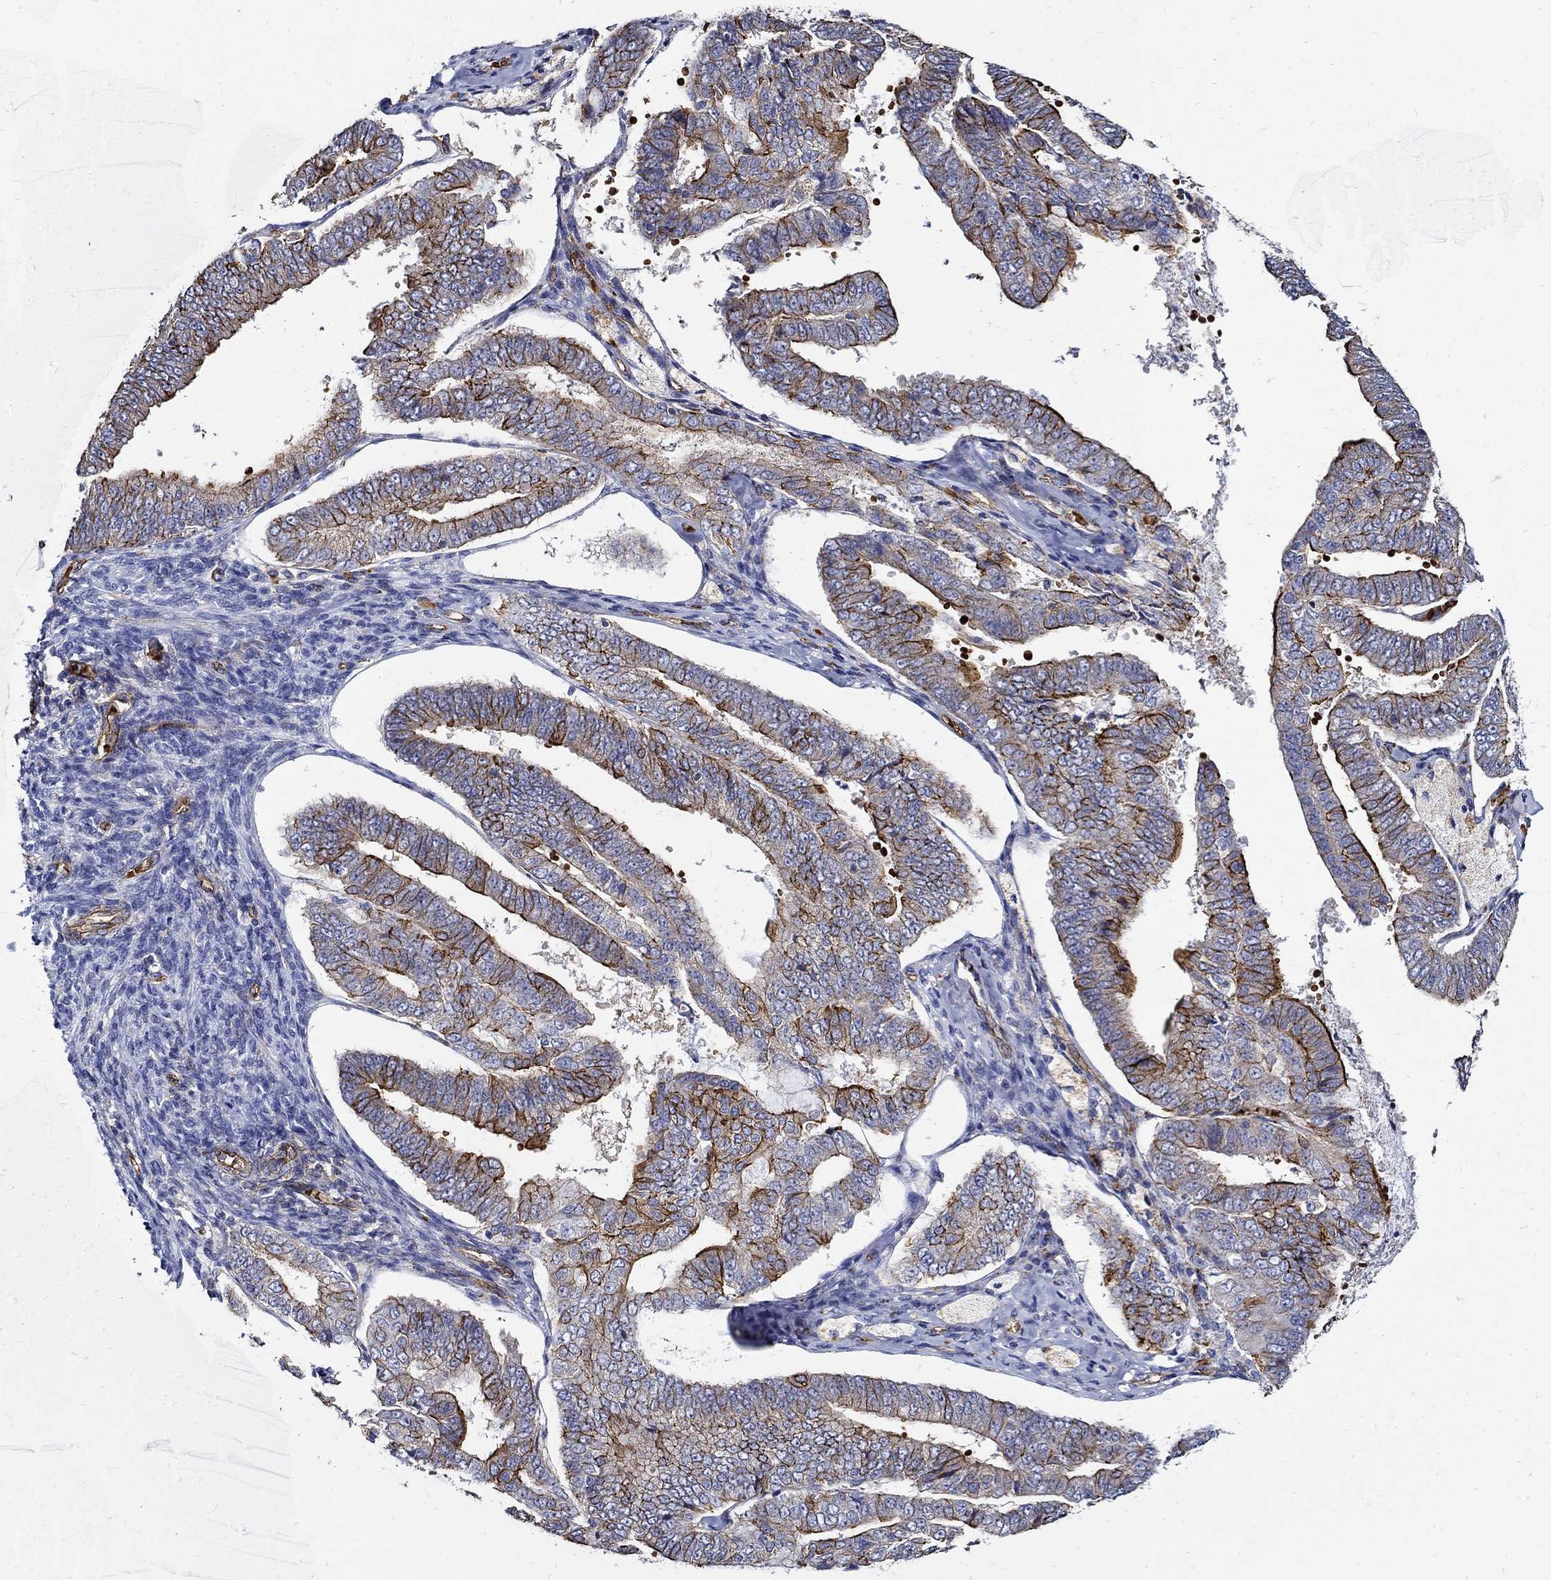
{"staining": {"intensity": "strong", "quantity": "25%-75%", "location": "cytoplasmic/membranous"}, "tissue": "endometrial cancer", "cell_type": "Tumor cells", "image_type": "cancer", "snomed": [{"axis": "morphology", "description": "Adenocarcinoma, NOS"}, {"axis": "topography", "description": "Endometrium"}], "caption": "Immunohistochemistry histopathology image of neoplastic tissue: human endometrial cancer (adenocarcinoma) stained using immunohistochemistry demonstrates high levels of strong protein expression localized specifically in the cytoplasmic/membranous of tumor cells, appearing as a cytoplasmic/membranous brown color.", "gene": "APBB3", "patient": {"sex": "female", "age": 63}}